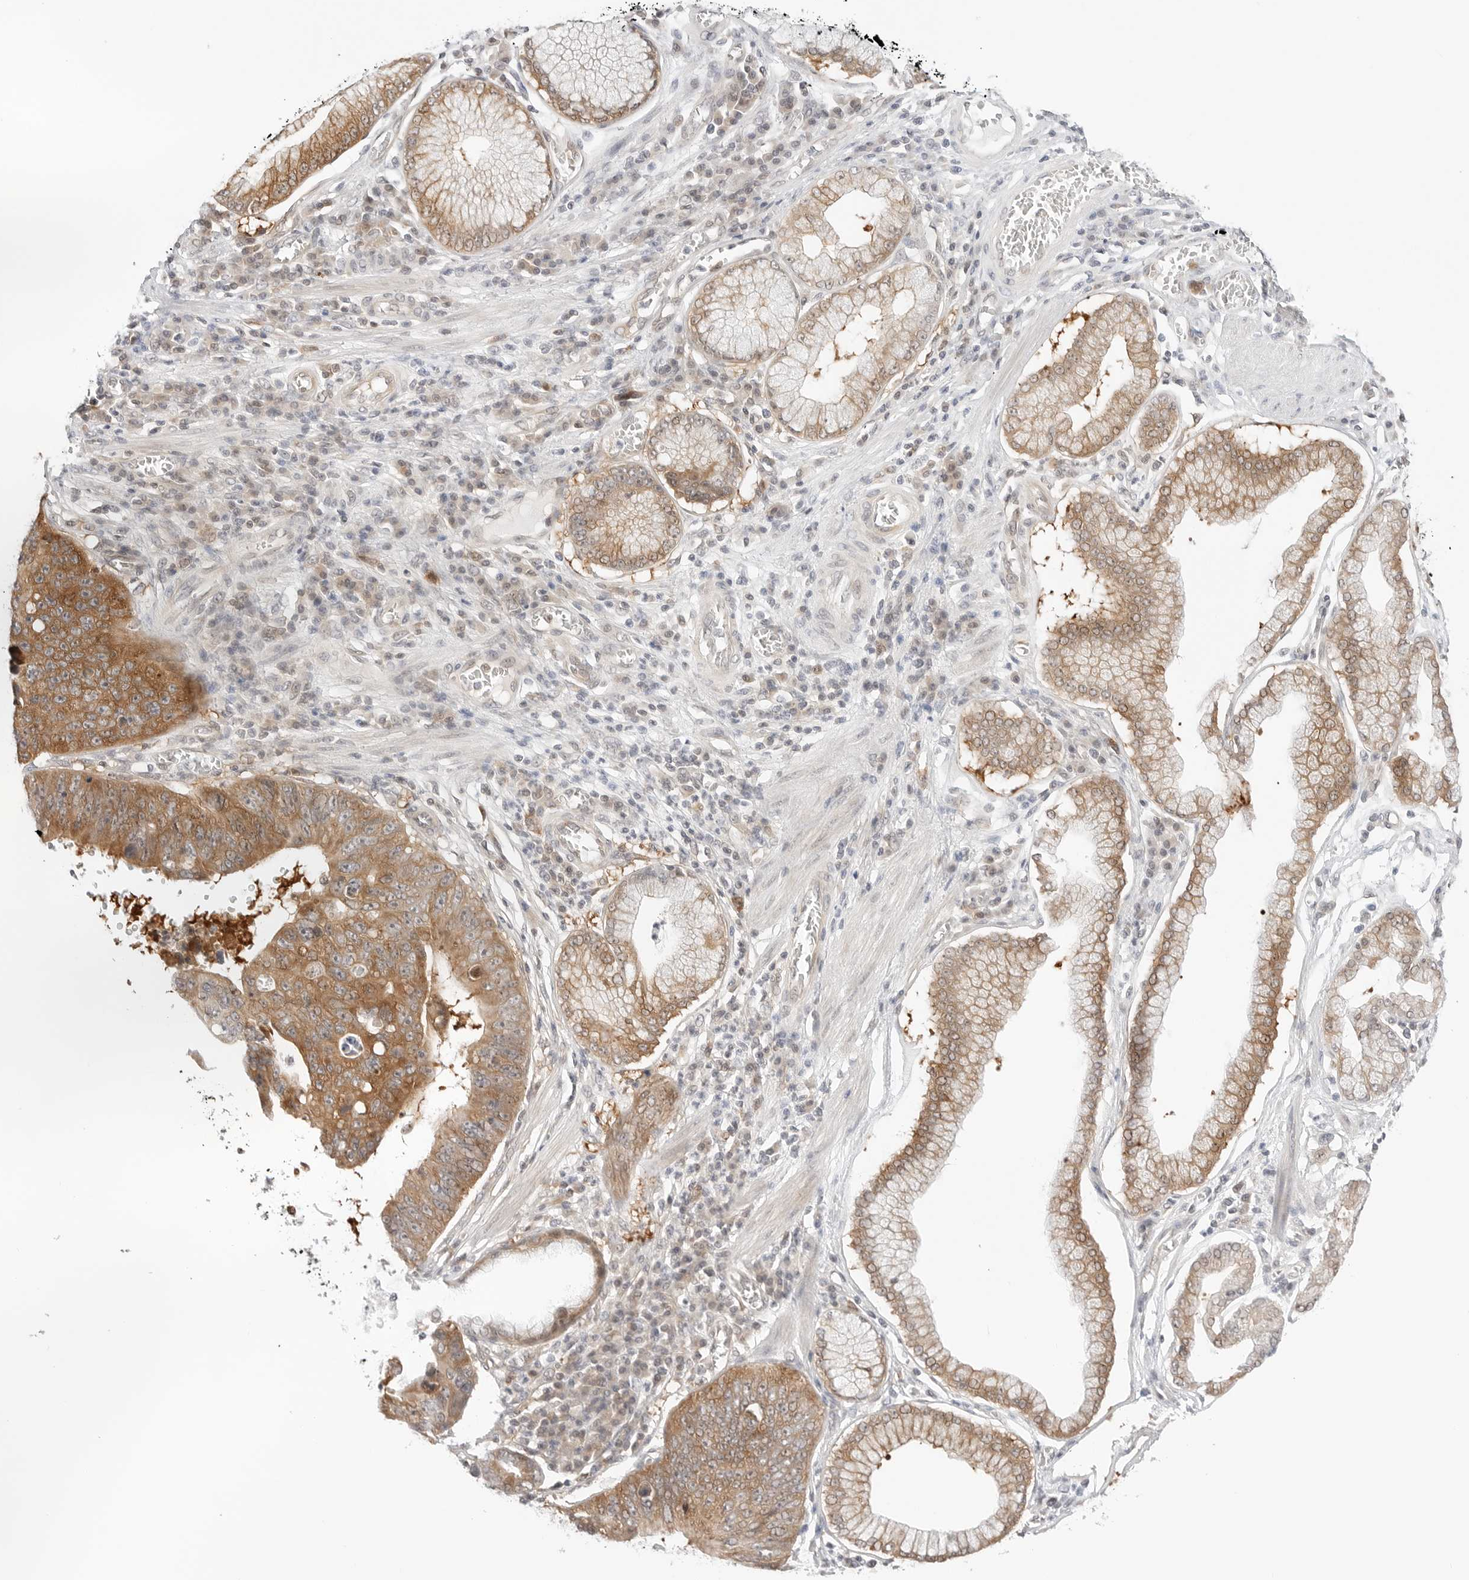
{"staining": {"intensity": "moderate", "quantity": ">75%", "location": "cytoplasmic/membranous"}, "tissue": "stomach cancer", "cell_type": "Tumor cells", "image_type": "cancer", "snomed": [{"axis": "morphology", "description": "Adenocarcinoma, NOS"}, {"axis": "topography", "description": "Stomach"}], "caption": "DAB (3,3'-diaminobenzidine) immunohistochemical staining of human stomach cancer (adenocarcinoma) displays moderate cytoplasmic/membranous protein staining in about >75% of tumor cells.", "gene": "NUDC", "patient": {"sex": "male", "age": 59}}